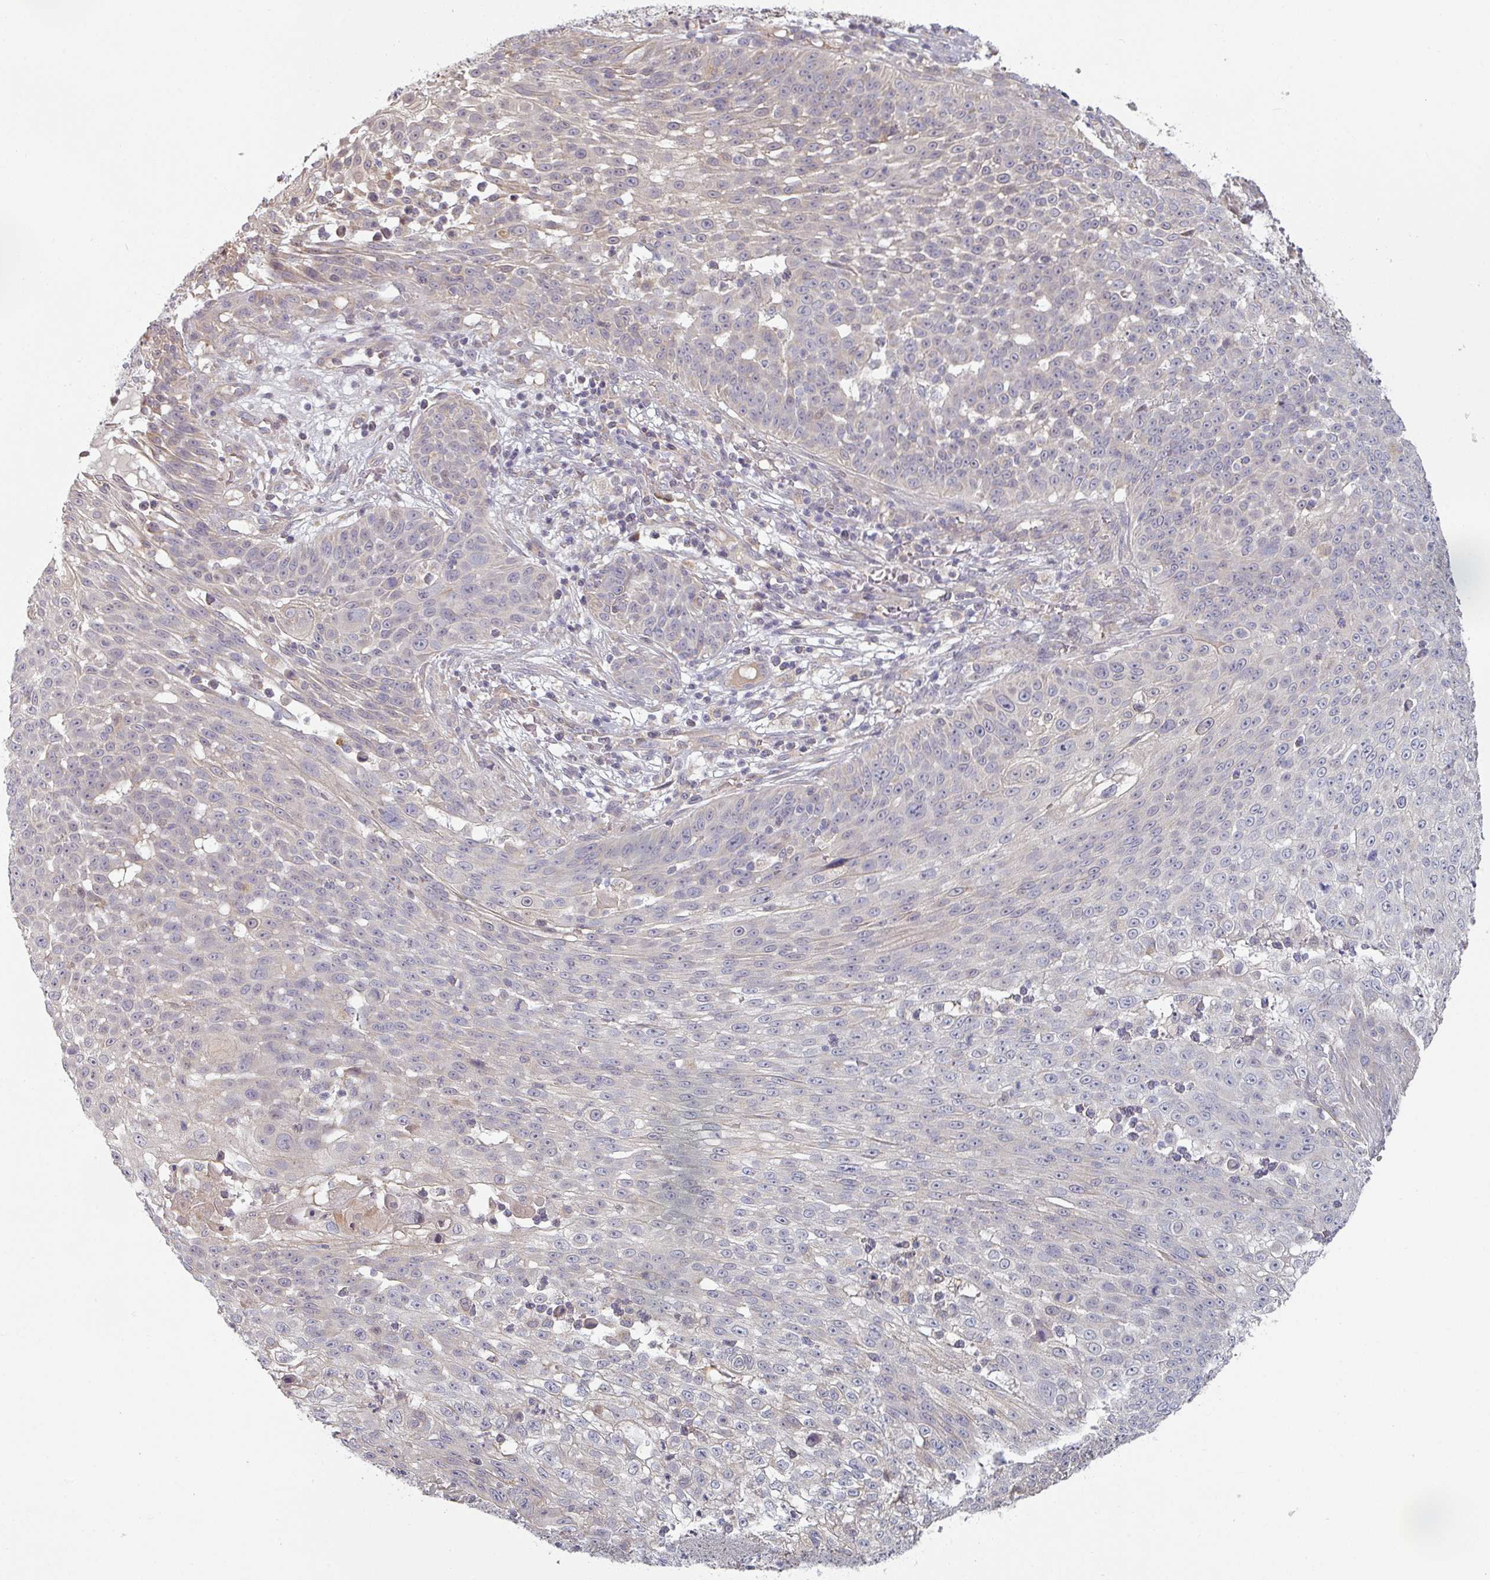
{"staining": {"intensity": "negative", "quantity": "none", "location": "none"}, "tissue": "skin cancer", "cell_type": "Tumor cells", "image_type": "cancer", "snomed": [{"axis": "morphology", "description": "Squamous cell carcinoma, NOS"}, {"axis": "topography", "description": "Skin"}], "caption": "Immunohistochemistry of human squamous cell carcinoma (skin) shows no positivity in tumor cells.", "gene": "PLEKHJ1", "patient": {"sex": "male", "age": 24}}